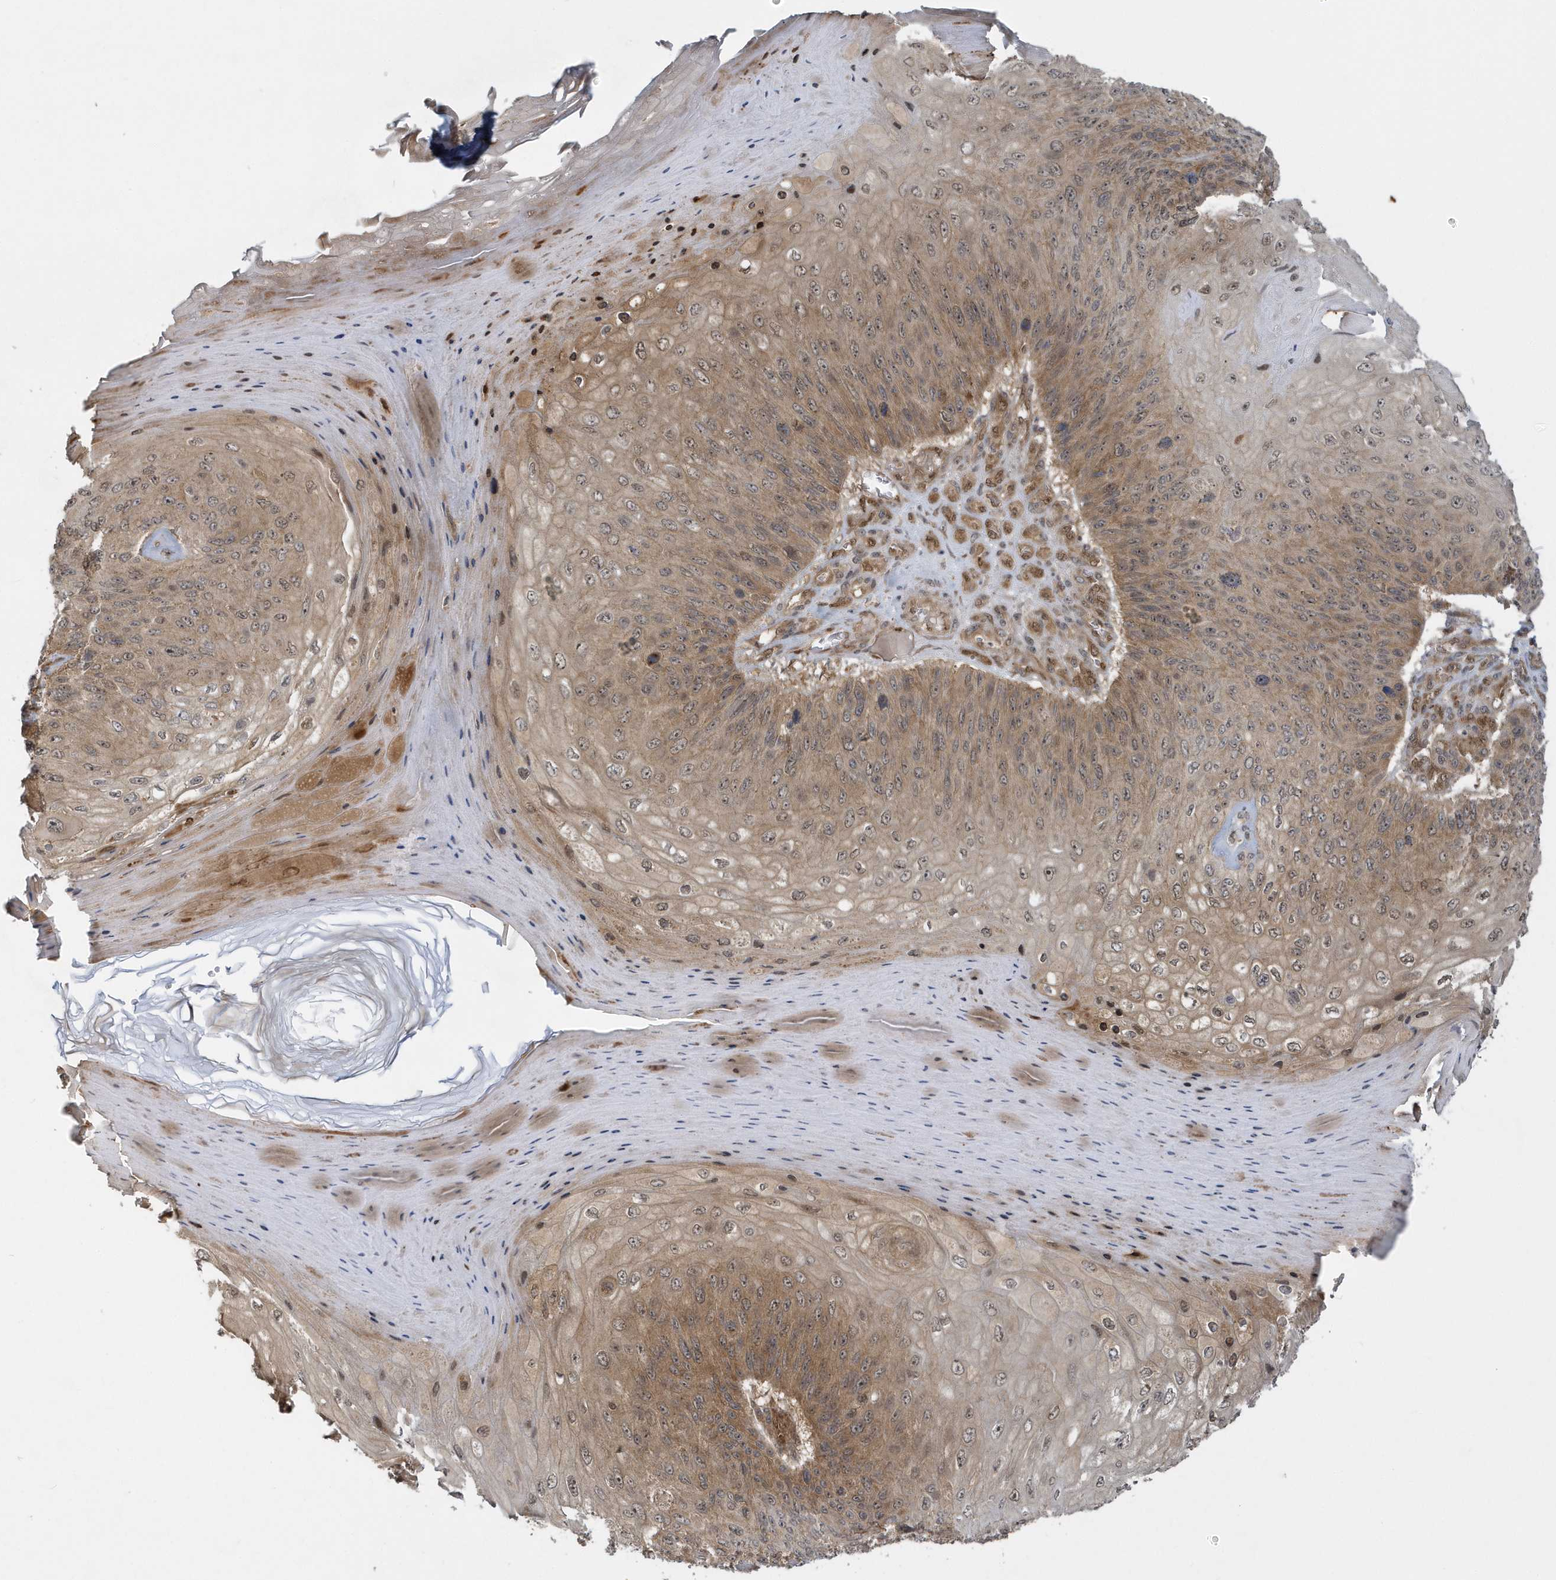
{"staining": {"intensity": "moderate", "quantity": ">75%", "location": "cytoplasmic/membranous"}, "tissue": "skin cancer", "cell_type": "Tumor cells", "image_type": "cancer", "snomed": [{"axis": "morphology", "description": "Squamous cell carcinoma, NOS"}, {"axis": "topography", "description": "Skin"}], "caption": "Skin cancer (squamous cell carcinoma) tissue displays moderate cytoplasmic/membranous positivity in about >75% of tumor cells, visualized by immunohistochemistry.", "gene": "ATG4A", "patient": {"sex": "female", "age": 88}}